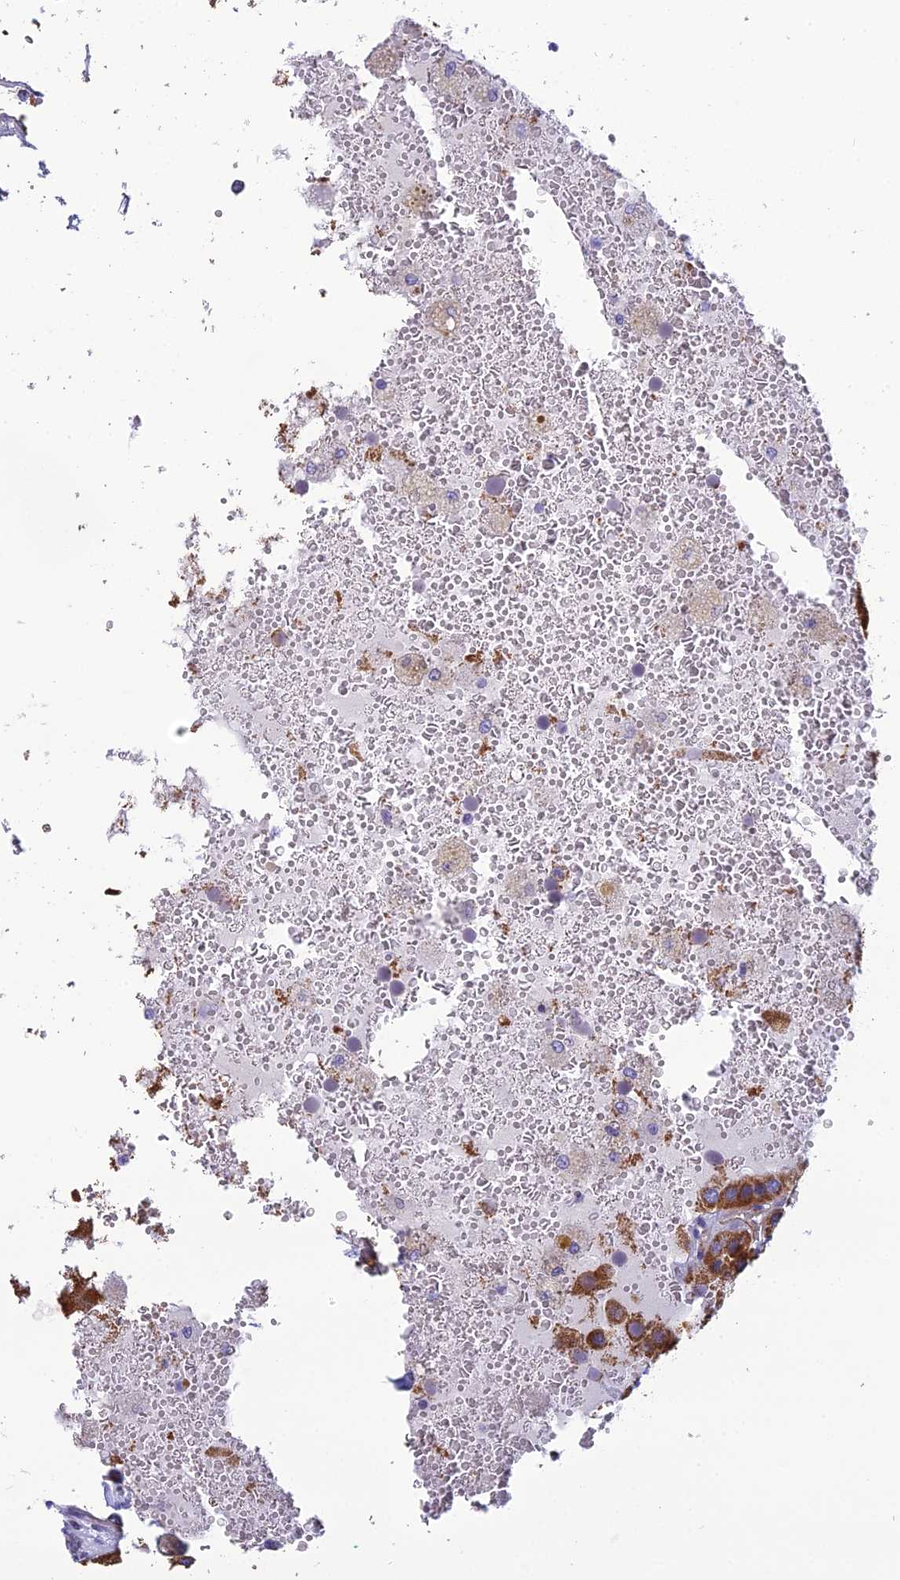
{"staining": {"intensity": "strong", "quantity": ">75%", "location": "cytoplasmic/membranous"}, "tissue": "parathyroid gland", "cell_type": "Glandular cells", "image_type": "normal", "snomed": [{"axis": "morphology", "description": "Normal tissue, NOS"}, {"axis": "morphology", "description": "Adenoma, NOS"}, {"axis": "topography", "description": "Parathyroid gland"}], "caption": "An image of human parathyroid gland stained for a protein shows strong cytoplasmic/membranous brown staining in glandular cells.", "gene": "POMGNT1", "patient": {"sex": "female", "age": 86}}